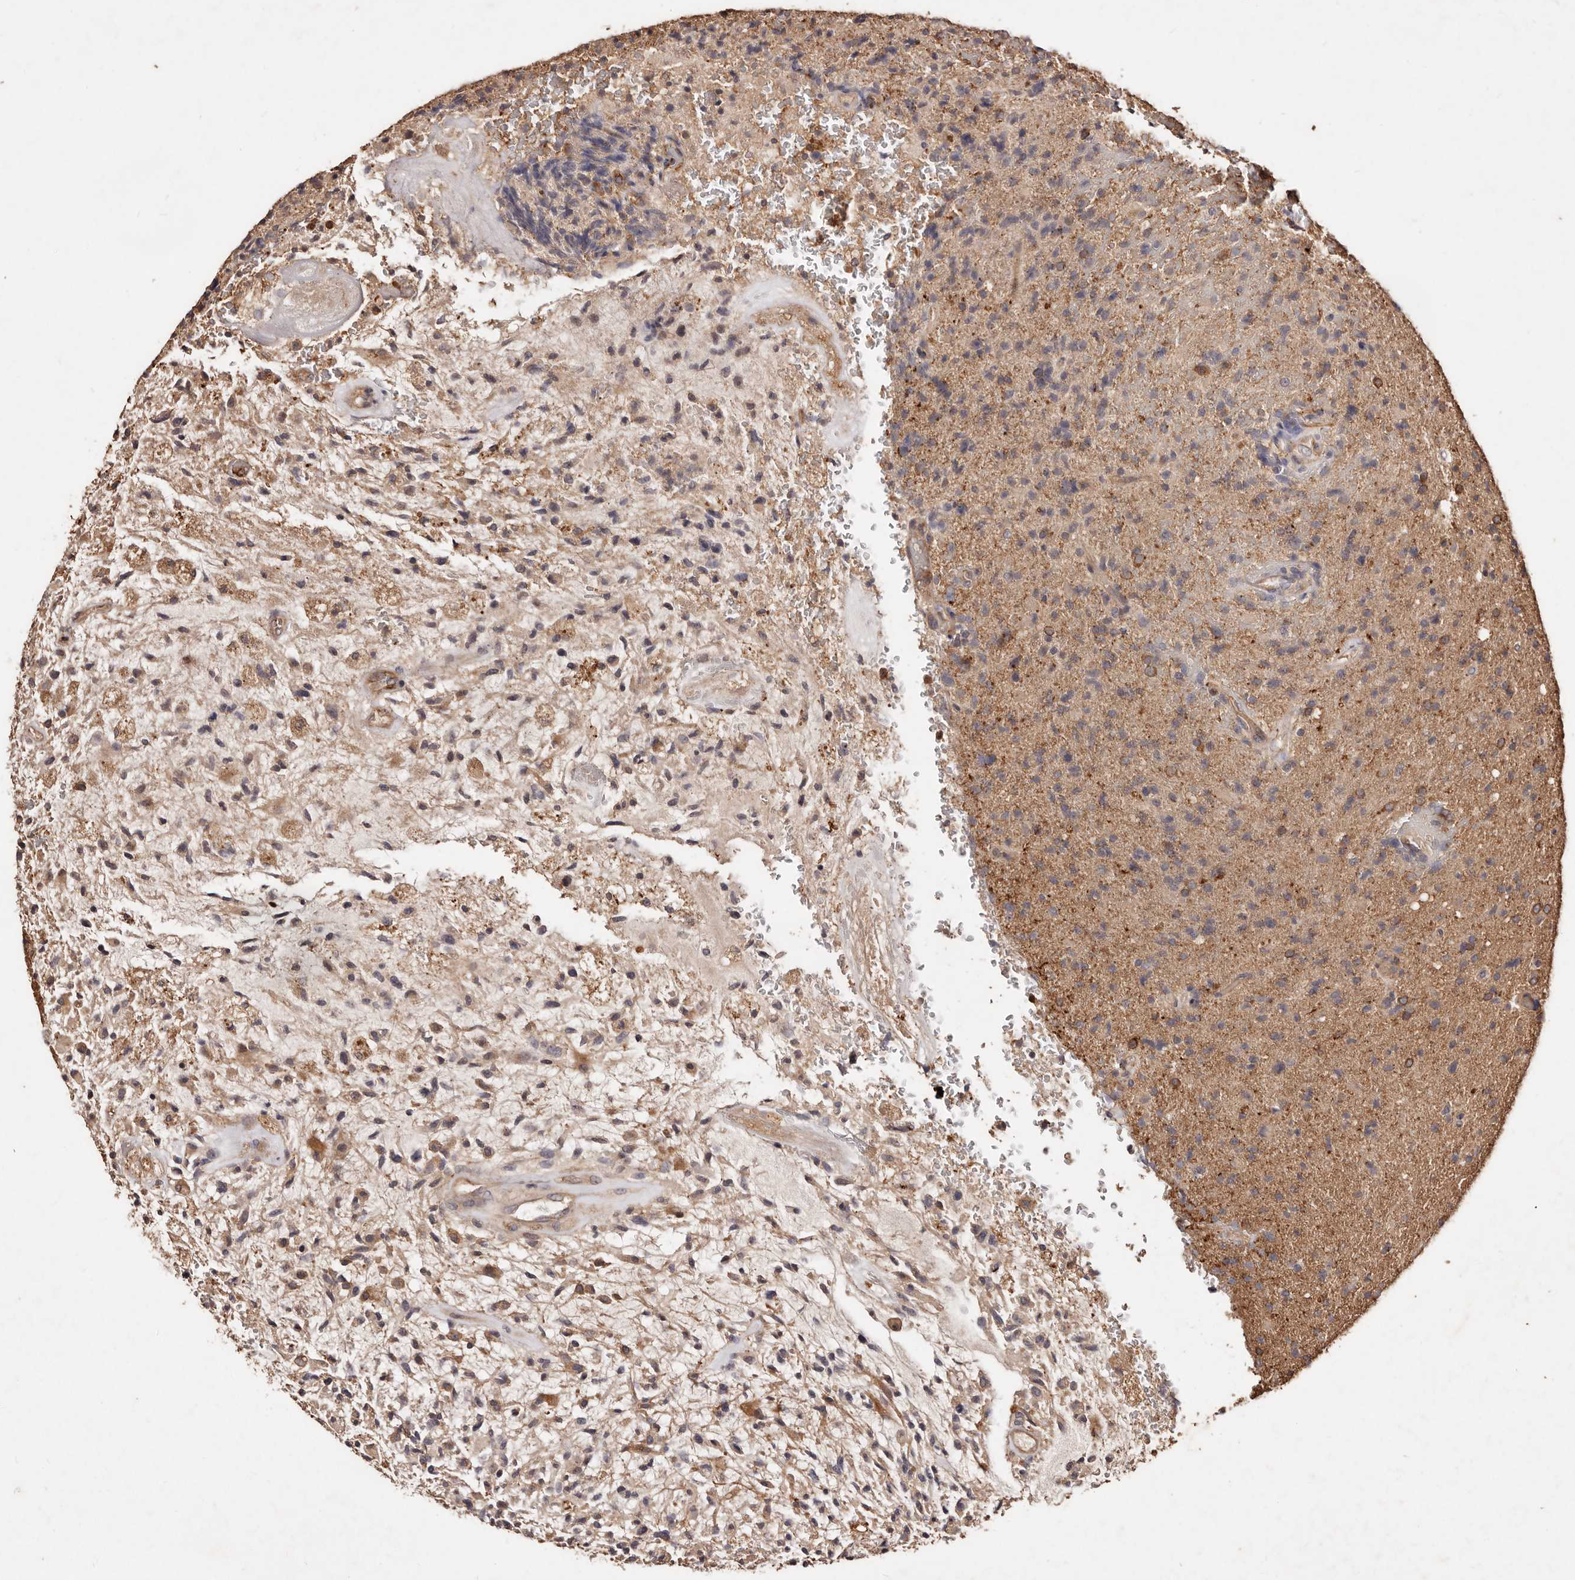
{"staining": {"intensity": "weak", "quantity": ">75%", "location": "cytoplasmic/membranous"}, "tissue": "glioma", "cell_type": "Tumor cells", "image_type": "cancer", "snomed": [{"axis": "morphology", "description": "Glioma, malignant, High grade"}, {"axis": "topography", "description": "Brain"}], "caption": "This is a micrograph of IHC staining of glioma, which shows weak positivity in the cytoplasmic/membranous of tumor cells.", "gene": "CCL14", "patient": {"sex": "male", "age": 72}}